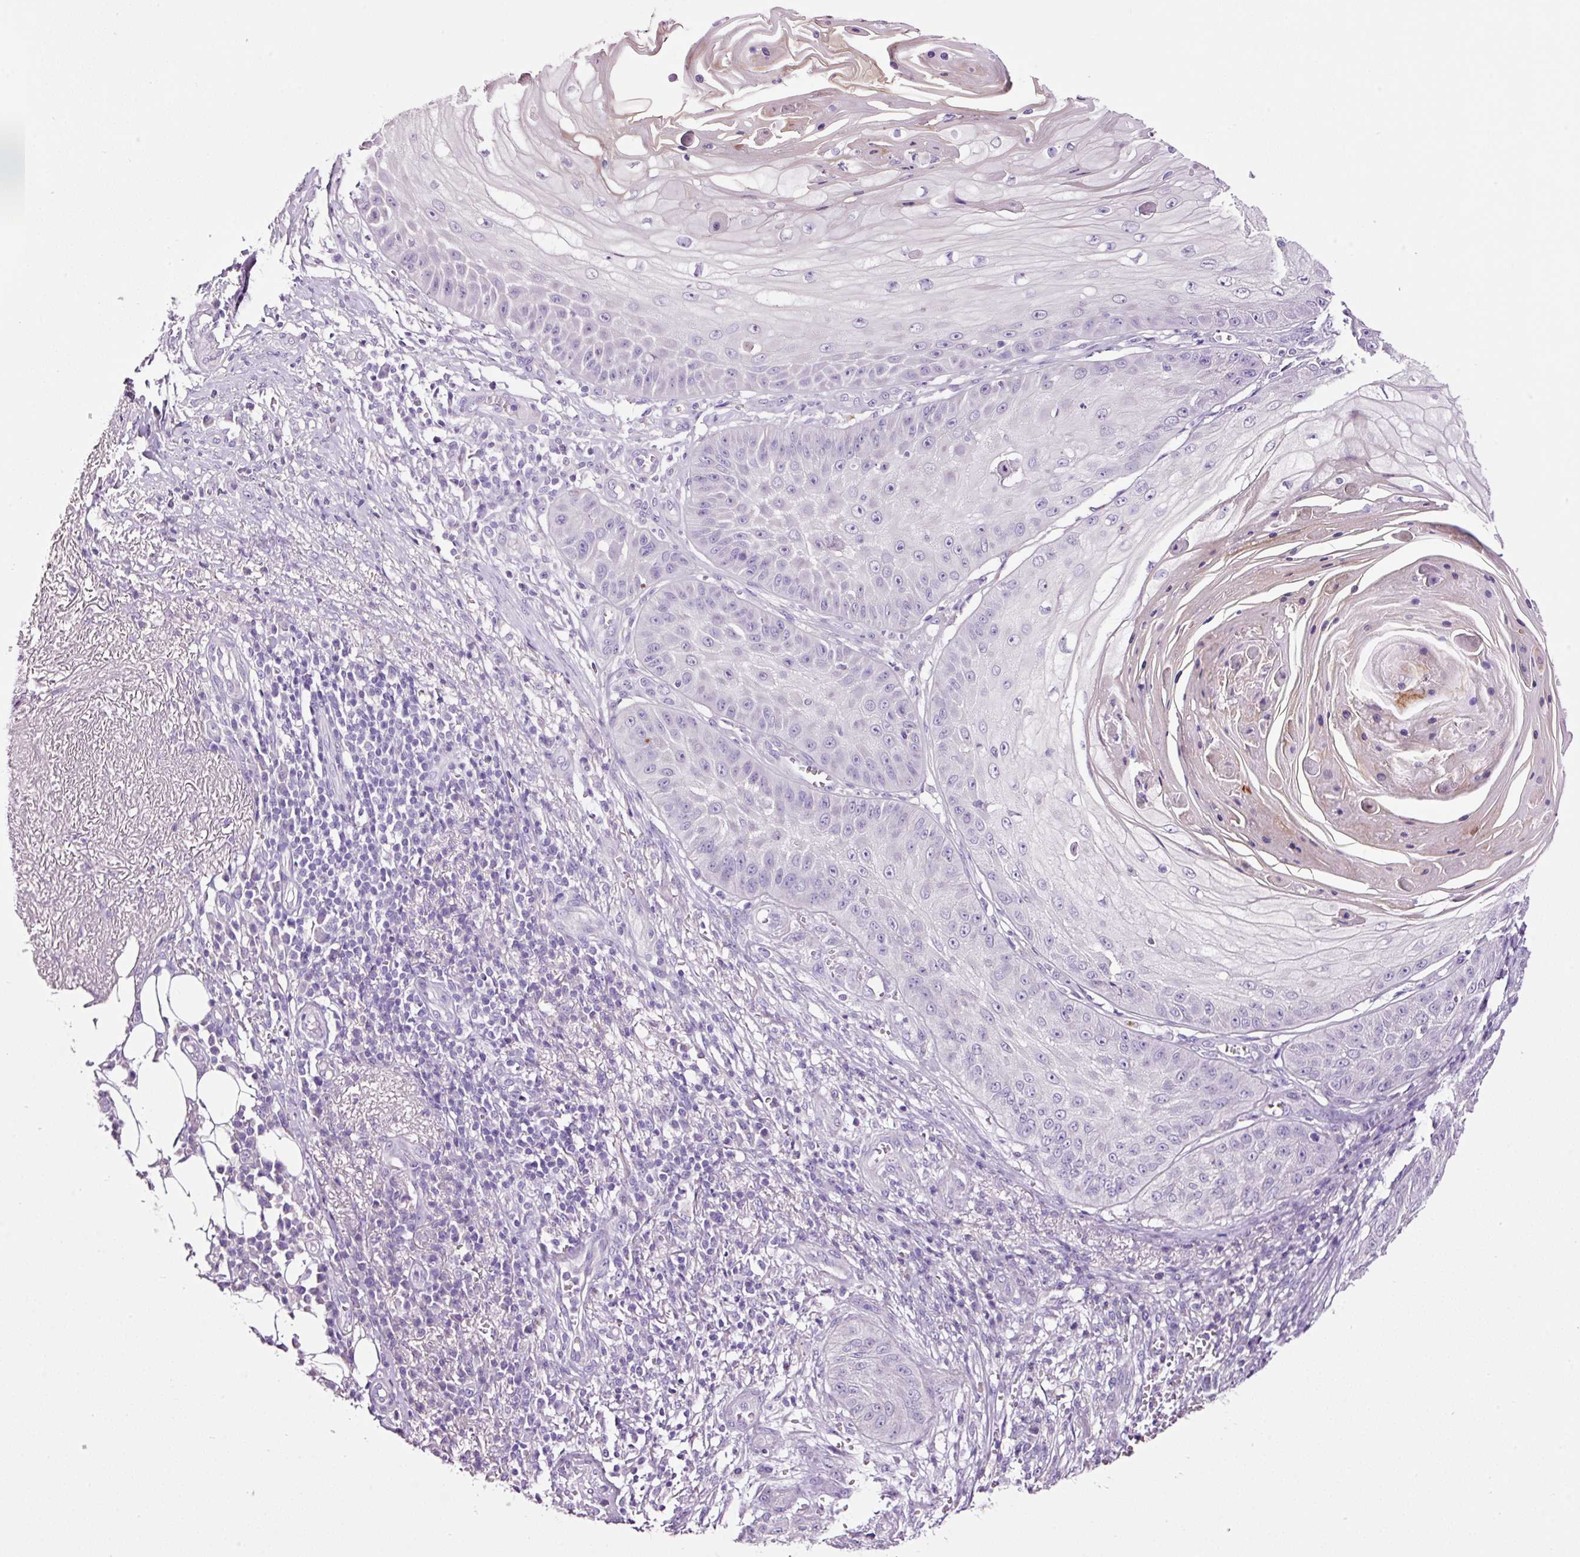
{"staining": {"intensity": "negative", "quantity": "none", "location": "none"}, "tissue": "skin cancer", "cell_type": "Tumor cells", "image_type": "cancer", "snomed": [{"axis": "morphology", "description": "Squamous cell carcinoma, NOS"}, {"axis": "topography", "description": "Skin"}], "caption": "High power microscopy image of an immunohistochemistry image of squamous cell carcinoma (skin), revealing no significant staining in tumor cells.", "gene": "PAM", "patient": {"sex": "male", "age": 70}}